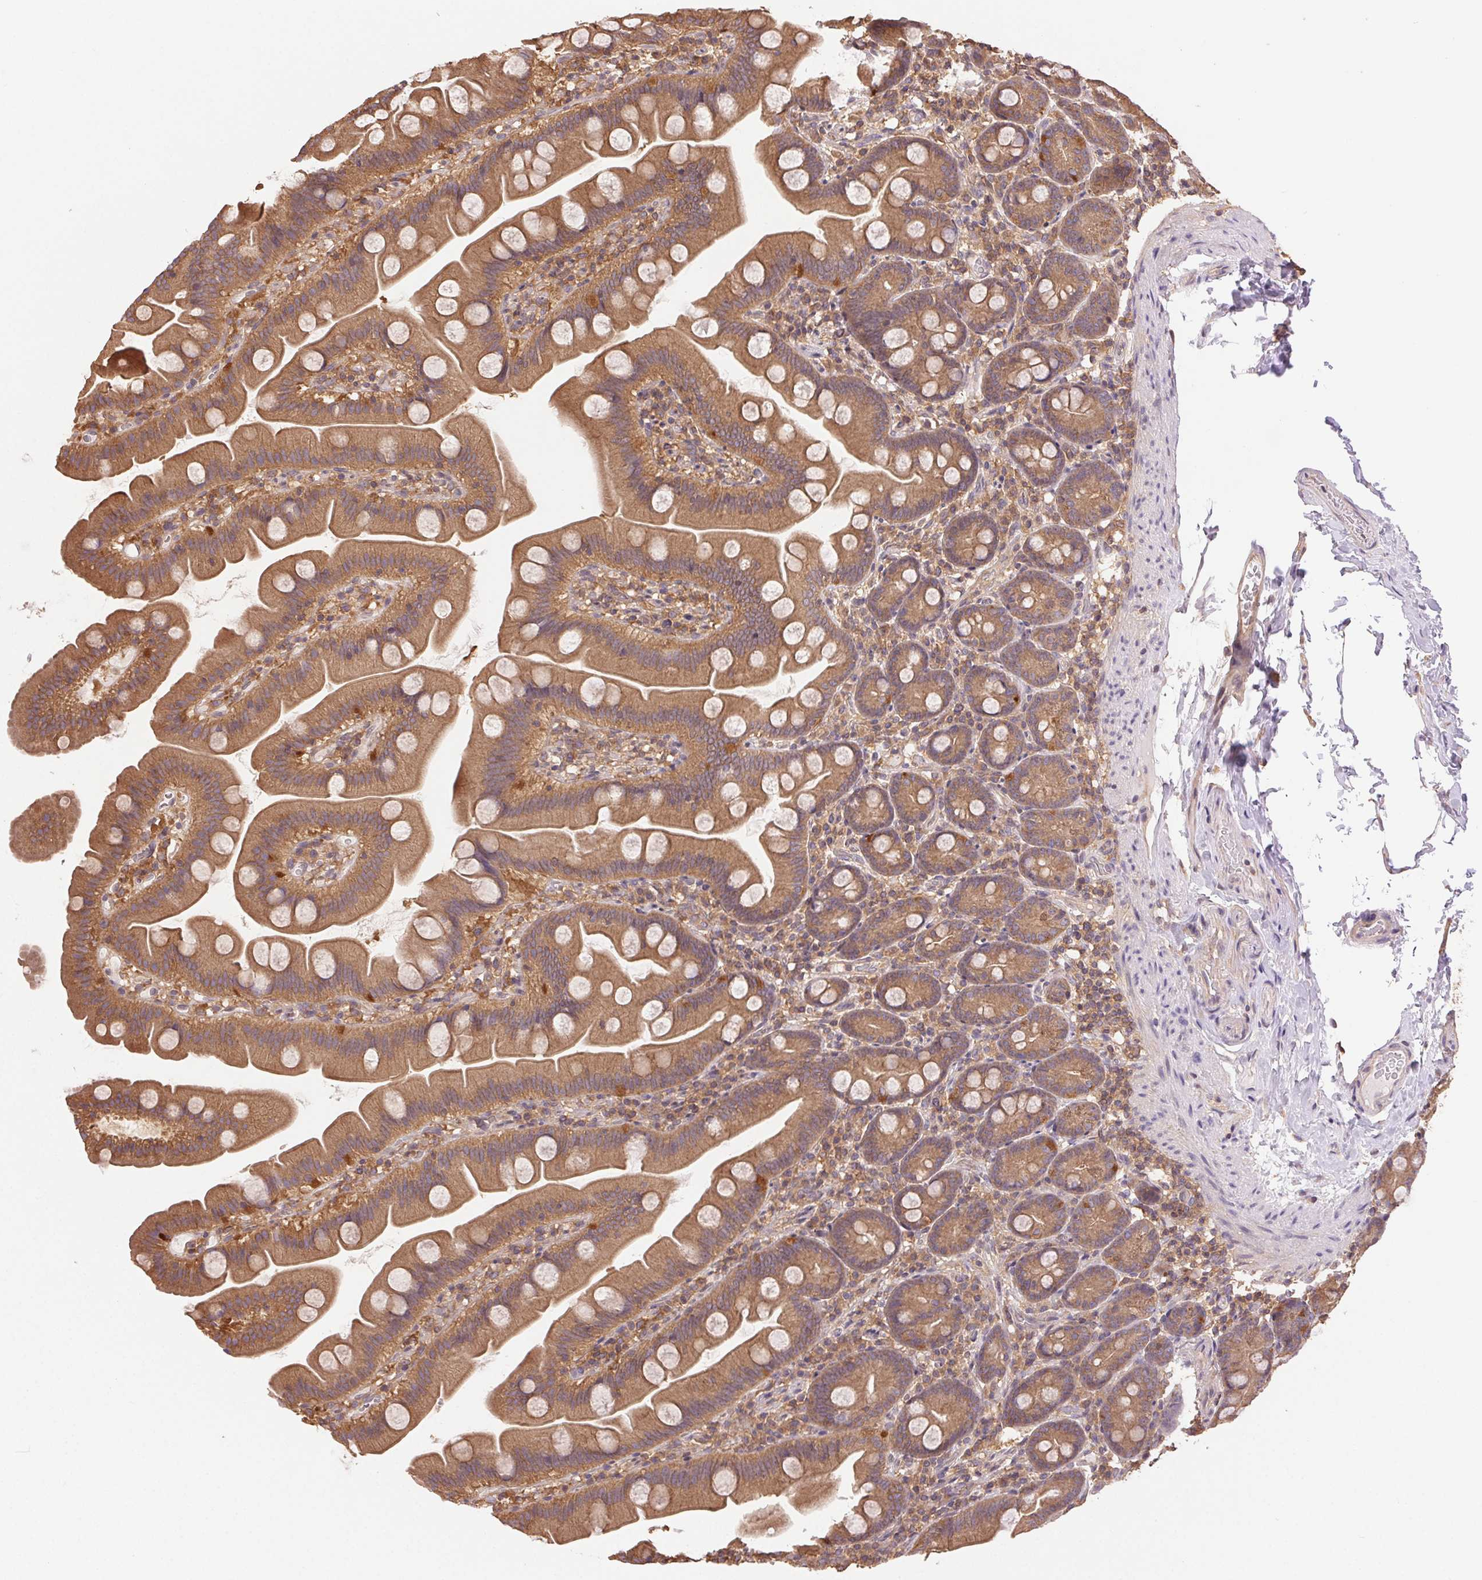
{"staining": {"intensity": "moderate", "quantity": ">75%", "location": "cytoplasmic/membranous"}, "tissue": "small intestine", "cell_type": "Glandular cells", "image_type": "normal", "snomed": [{"axis": "morphology", "description": "Normal tissue, NOS"}, {"axis": "topography", "description": "Small intestine"}], "caption": "A photomicrograph of human small intestine stained for a protein exhibits moderate cytoplasmic/membranous brown staining in glandular cells.", "gene": "GDI1", "patient": {"sex": "female", "age": 68}}